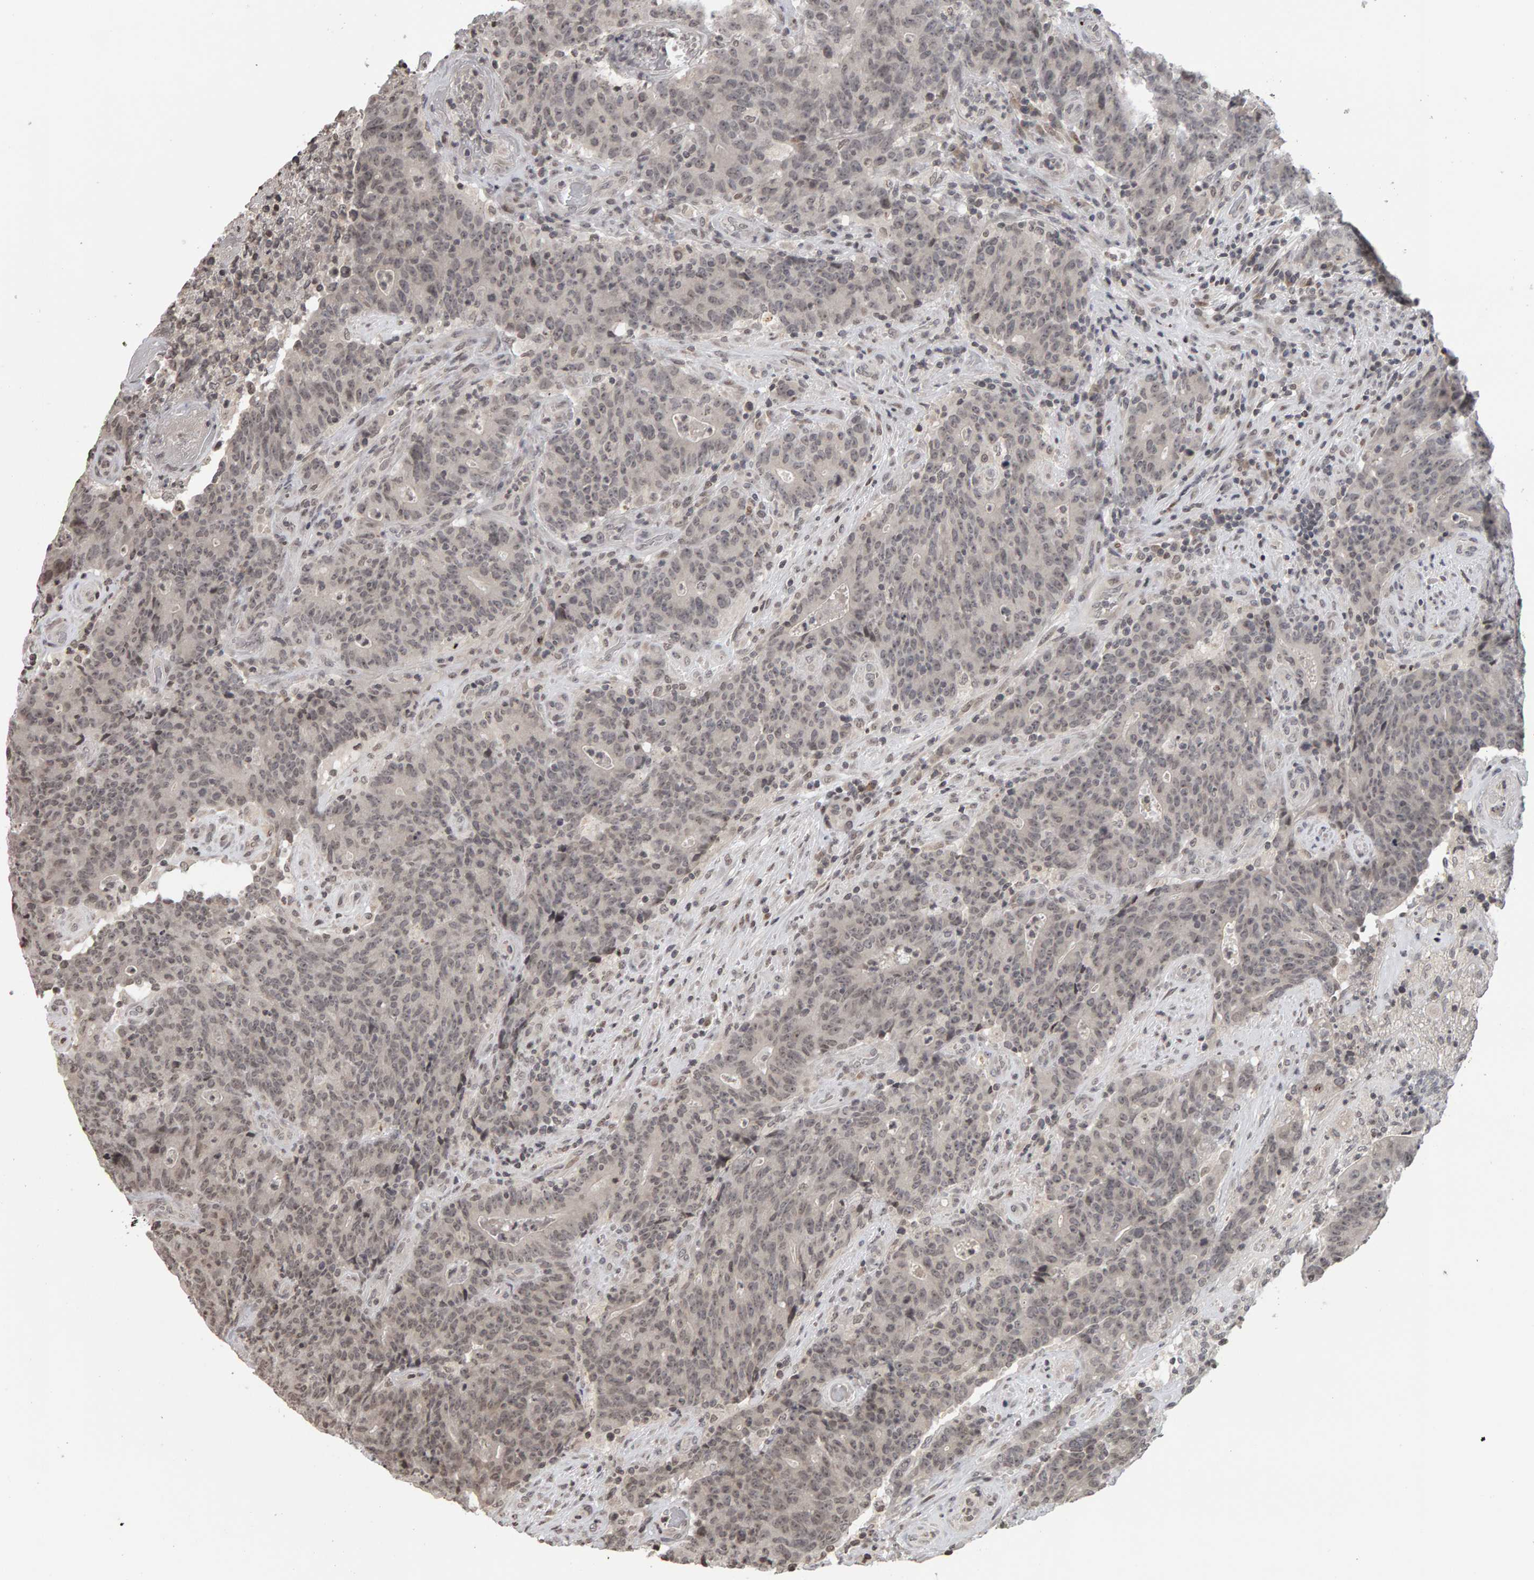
{"staining": {"intensity": "weak", "quantity": "25%-75%", "location": "nuclear"}, "tissue": "colorectal cancer", "cell_type": "Tumor cells", "image_type": "cancer", "snomed": [{"axis": "morphology", "description": "Normal tissue, NOS"}, {"axis": "morphology", "description": "Adenocarcinoma, NOS"}, {"axis": "topography", "description": "Colon"}], "caption": "An image of colorectal cancer (adenocarcinoma) stained for a protein demonstrates weak nuclear brown staining in tumor cells.", "gene": "TRAM1", "patient": {"sex": "female", "age": 75}}